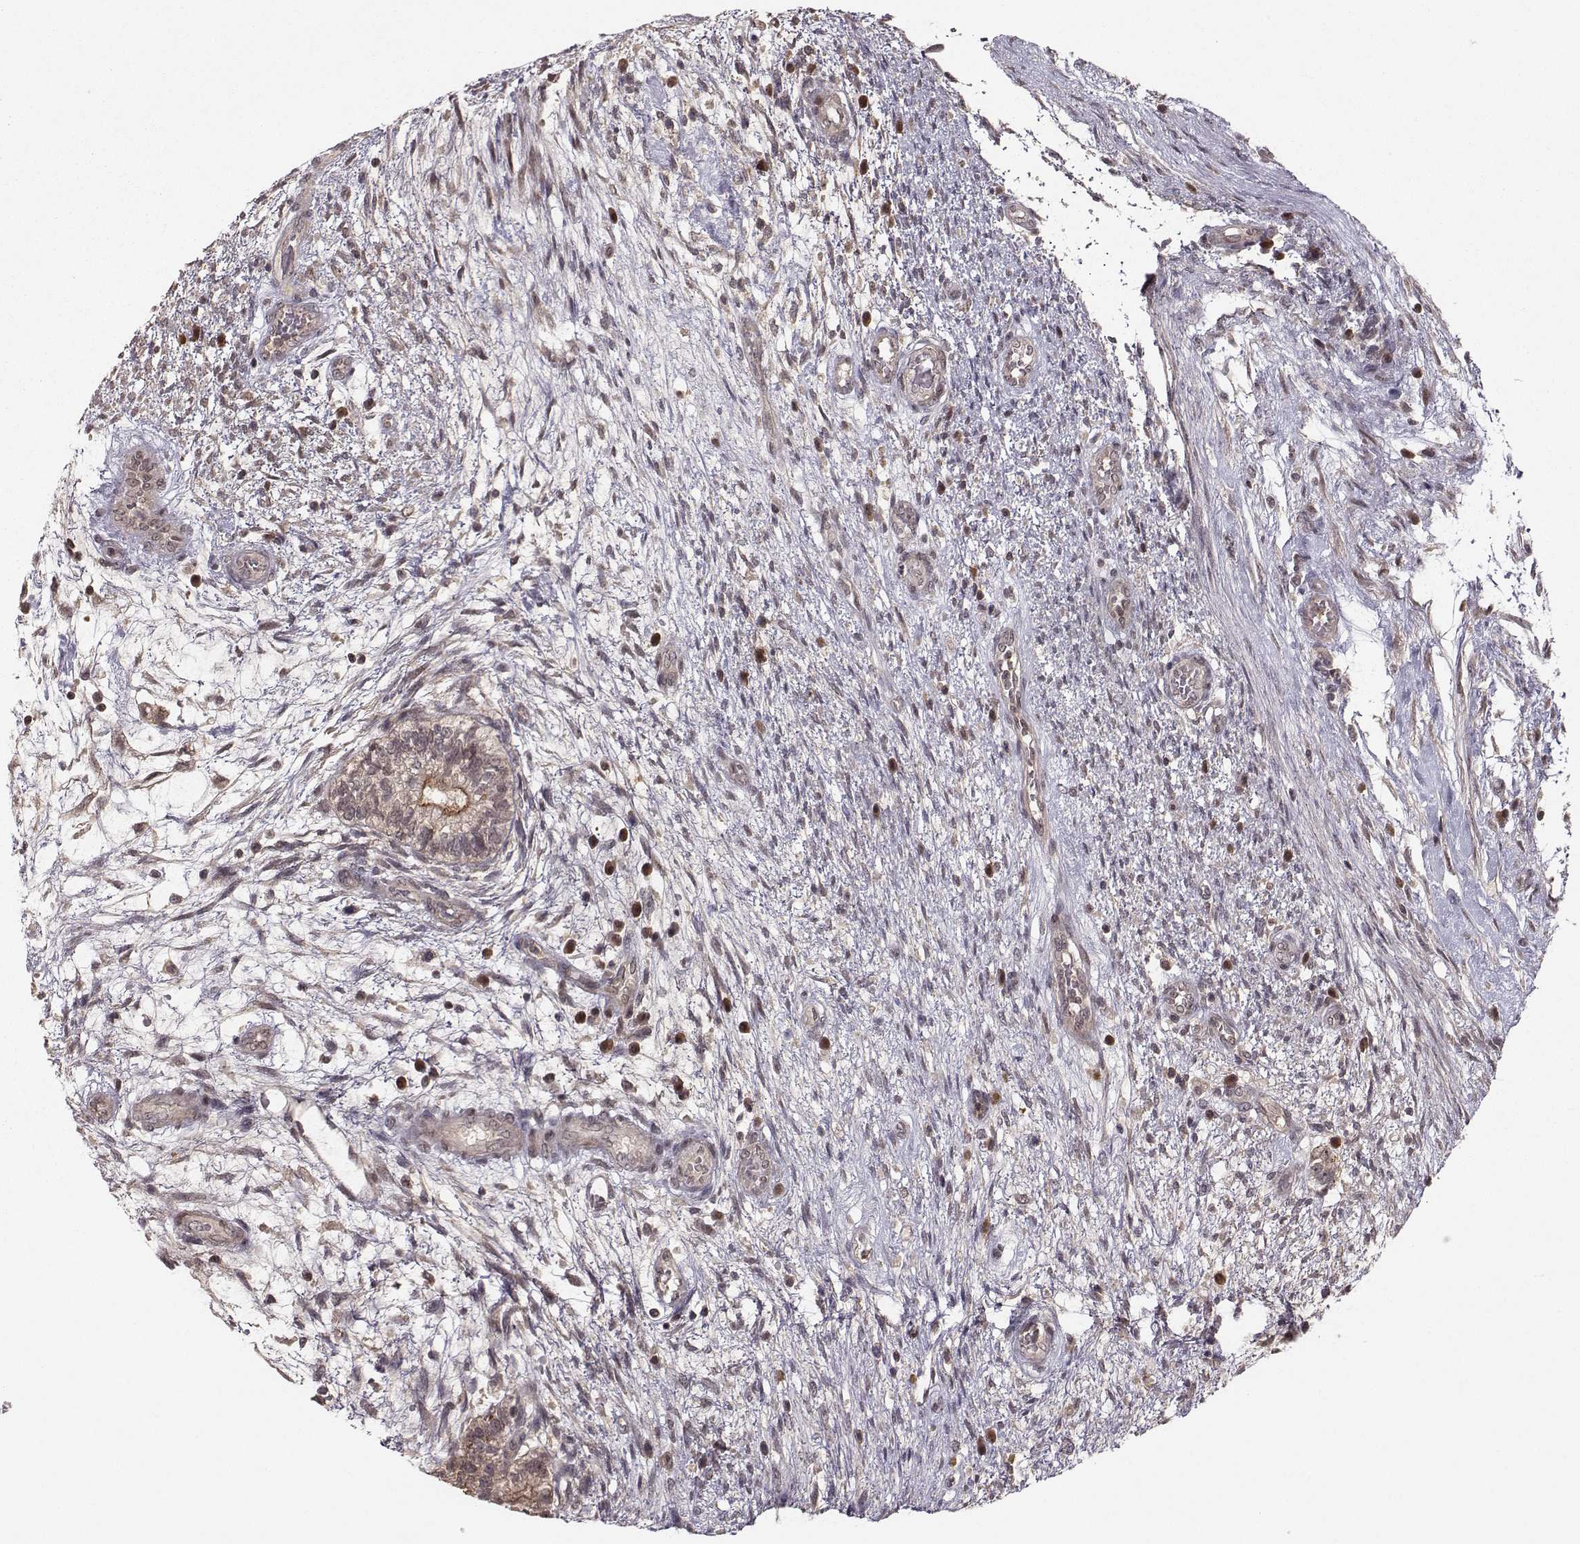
{"staining": {"intensity": "moderate", "quantity": "25%-75%", "location": "cytoplasmic/membranous"}, "tissue": "testis cancer", "cell_type": "Tumor cells", "image_type": "cancer", "snomed": [{"axis": "morphology", "description": "Normal tissue, NOS"}, {"axis": "morphology", "description": "Carcinoma, Embryonal, NOS"}, {"axis": "topography", "description": "Testis"}, {"axis": "topography", "description": "Epididymis"}], "caption": "Testis cancer stained with a protein marker shows moderate staining in tumor cells.", "gene": "PLEKHG3", "patient": {"sex": "male", "age": 32}}